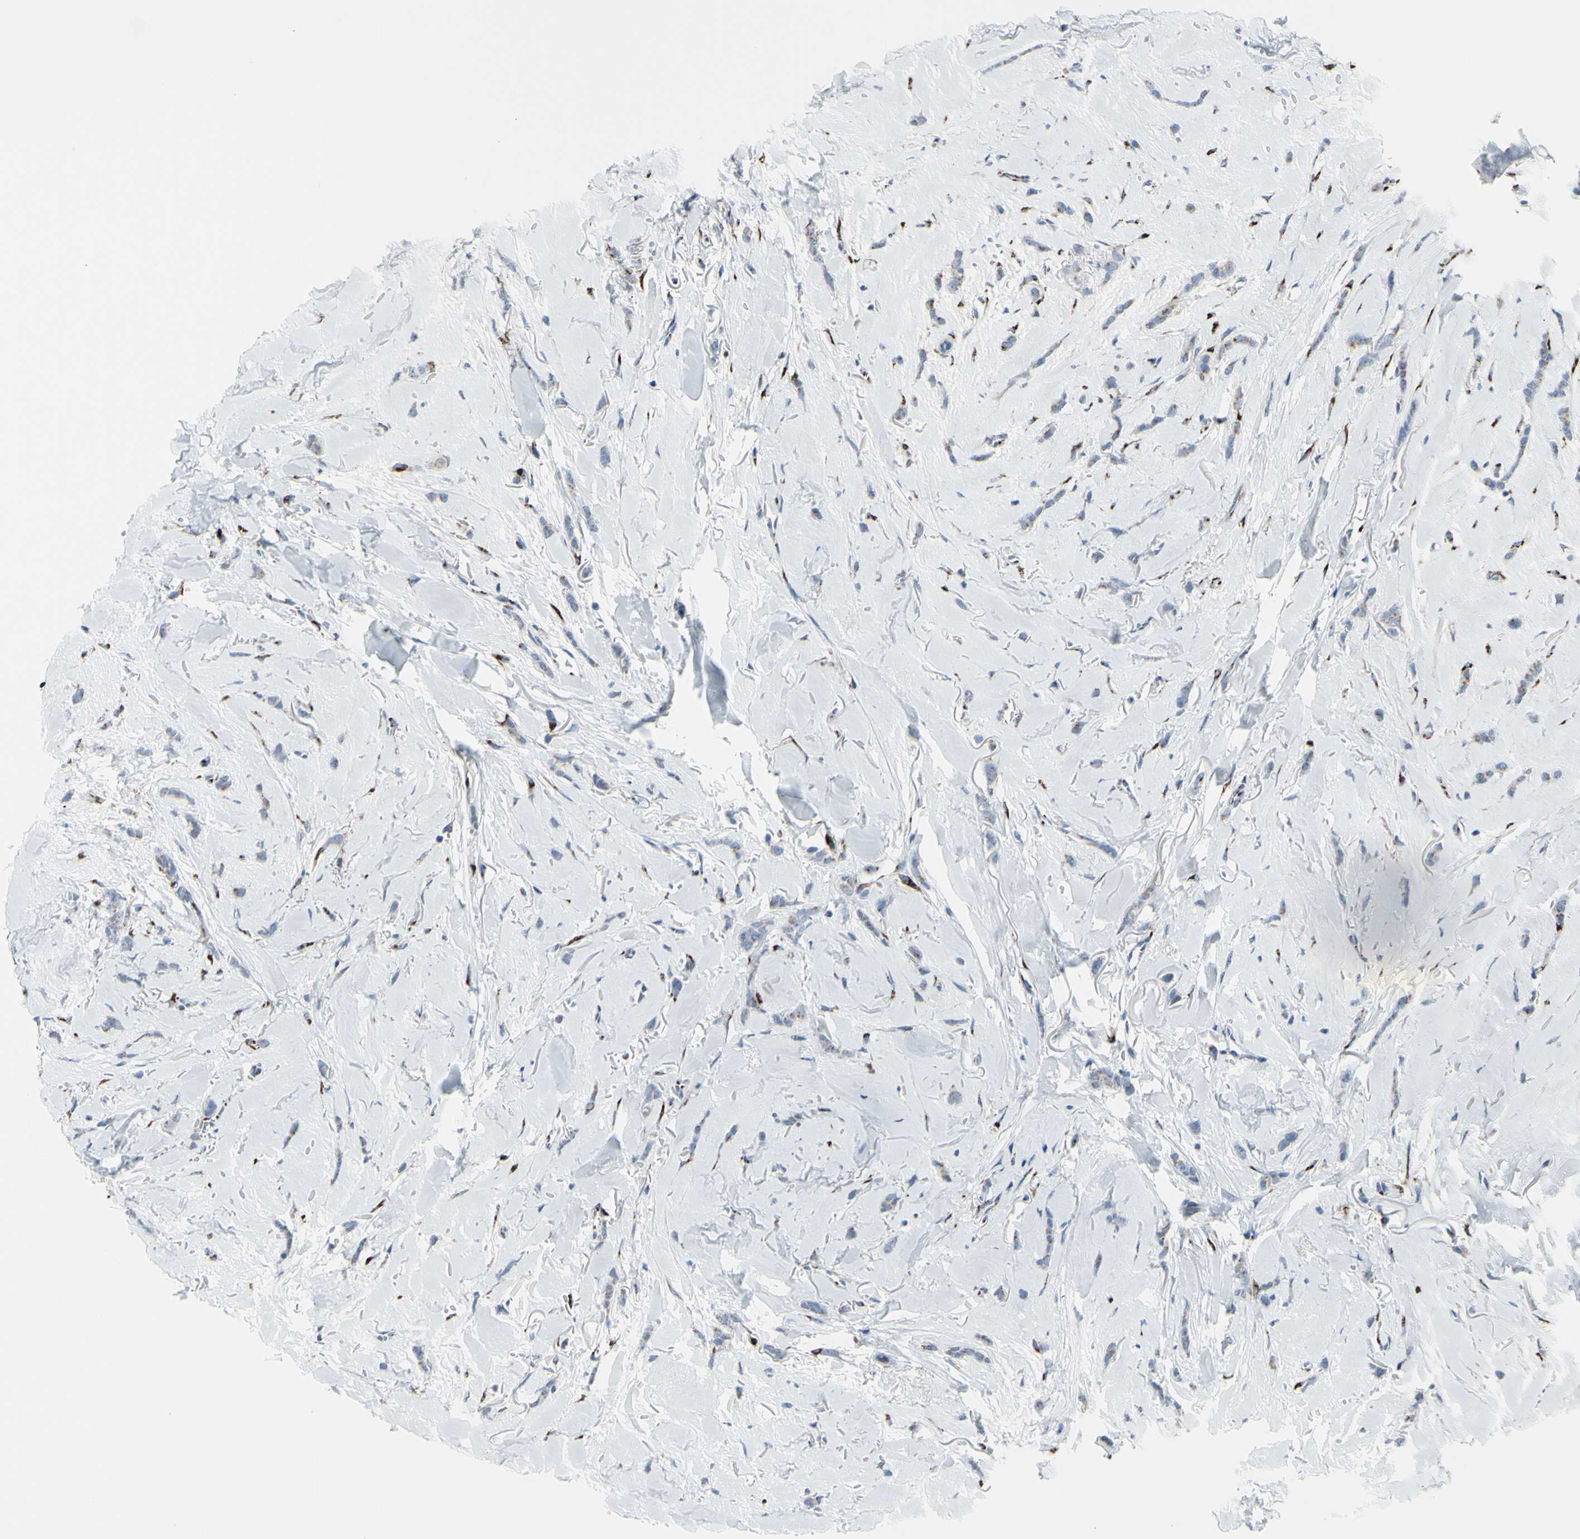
{"staining": {"intensity": "moderate", "quantity": "<25%", "location": "cytoplasmic/membranous"}, "tissue": "breast cancer", "cell_type": "Tumor cells", "image_type": "cancer", "snomed": [{"axis": "morphology", "description": "Lobular carcinoma"}, {"axis": "topography", "description": "Skin"}, {"axis": "topography", "description": "Breast"}], "caption": "A high-resolution histopathology image shows immunohistochemistry staining of breast cancer, which shows moderate cytoplasmic/membranous expression in approximately <25% of tumor cells.", "gene": "GLG1", "patient": {"sex": "female", "age": 46}}